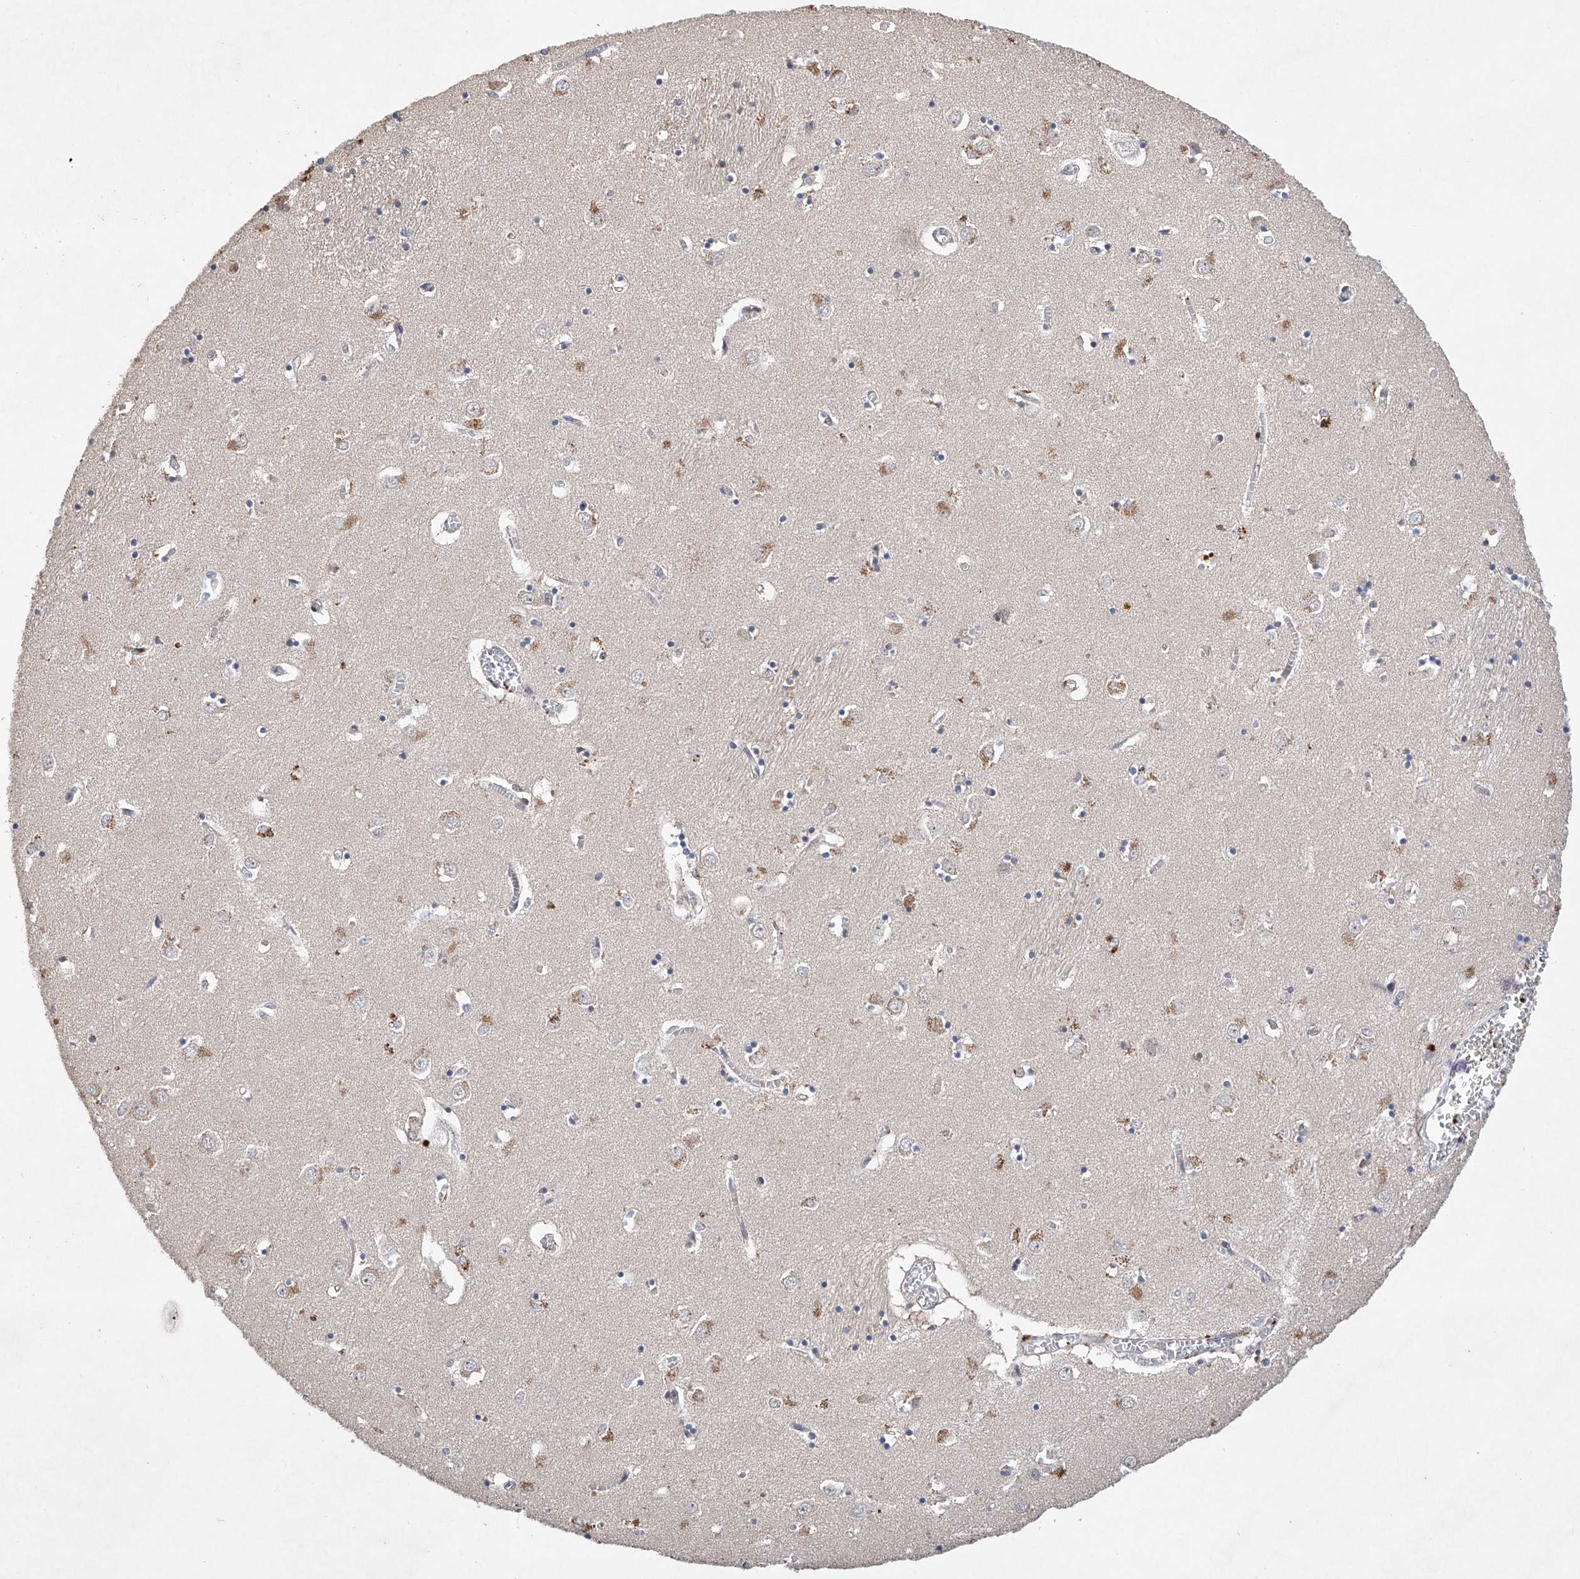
{"staining": {"intensity": "moderate", "quantity": "<25%", "location": "cytoplasmic/membranous"}, "tissue": "caudate", "cell_type": "Glial cells", "image_type": "normal", "snomed": [{"axis": "morphology", "description": "Normal tissue, NOS"}, {"axis": "topography", "description": "Lateral ventricle wall"}], "caption": "Unremarkable caudate exhibits moderate cytoplasmic/membranous positivity in about <25% of glial cells The protein of interest is stained brown, and the nuclei are stained in blue (DAB (3,3'-diaminobenzidine) IHC with brightfield microscopy, high magnification)..", "gene": "AFG1L", "patient": {"sex": "male", "age": 70}}